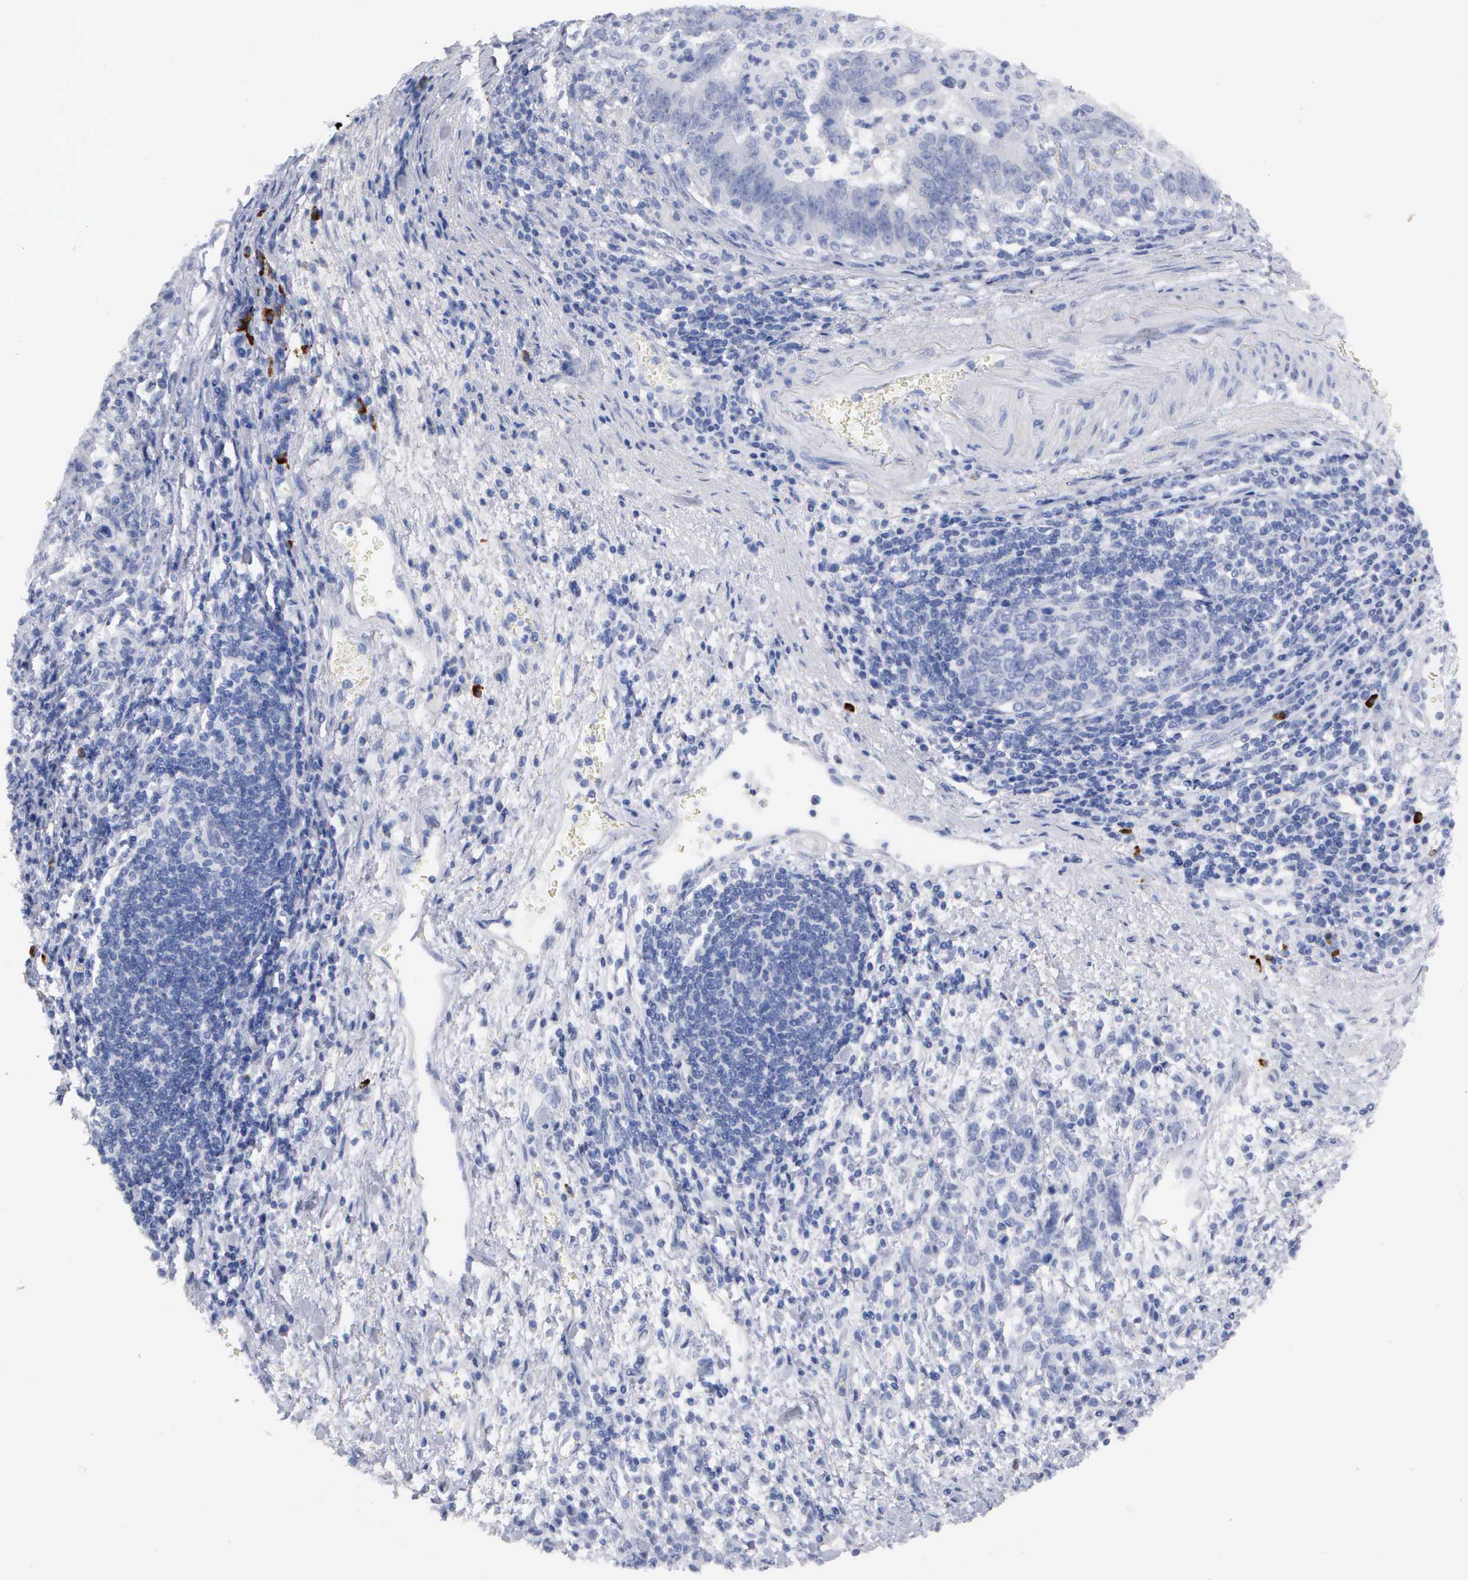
{"staining": {"intensity": "negative", "quantity": "none", "location": "none"}, "tissue": "stomach cancer", "cell_type": "Tumor cells", "image_type": "cancer", "snomed": [{"axis": "morphology", "description": "Adenocarcinoma, NOS"}, {"axis": "topography", "description": "Stomach, upper"}], "caption": "A histopathology image of stomach cancer stained for a protein demonstrates no brown staining in tumor cells.", "gene": "ASPHD2", "patient": {"sex": "female", "age": 50}}